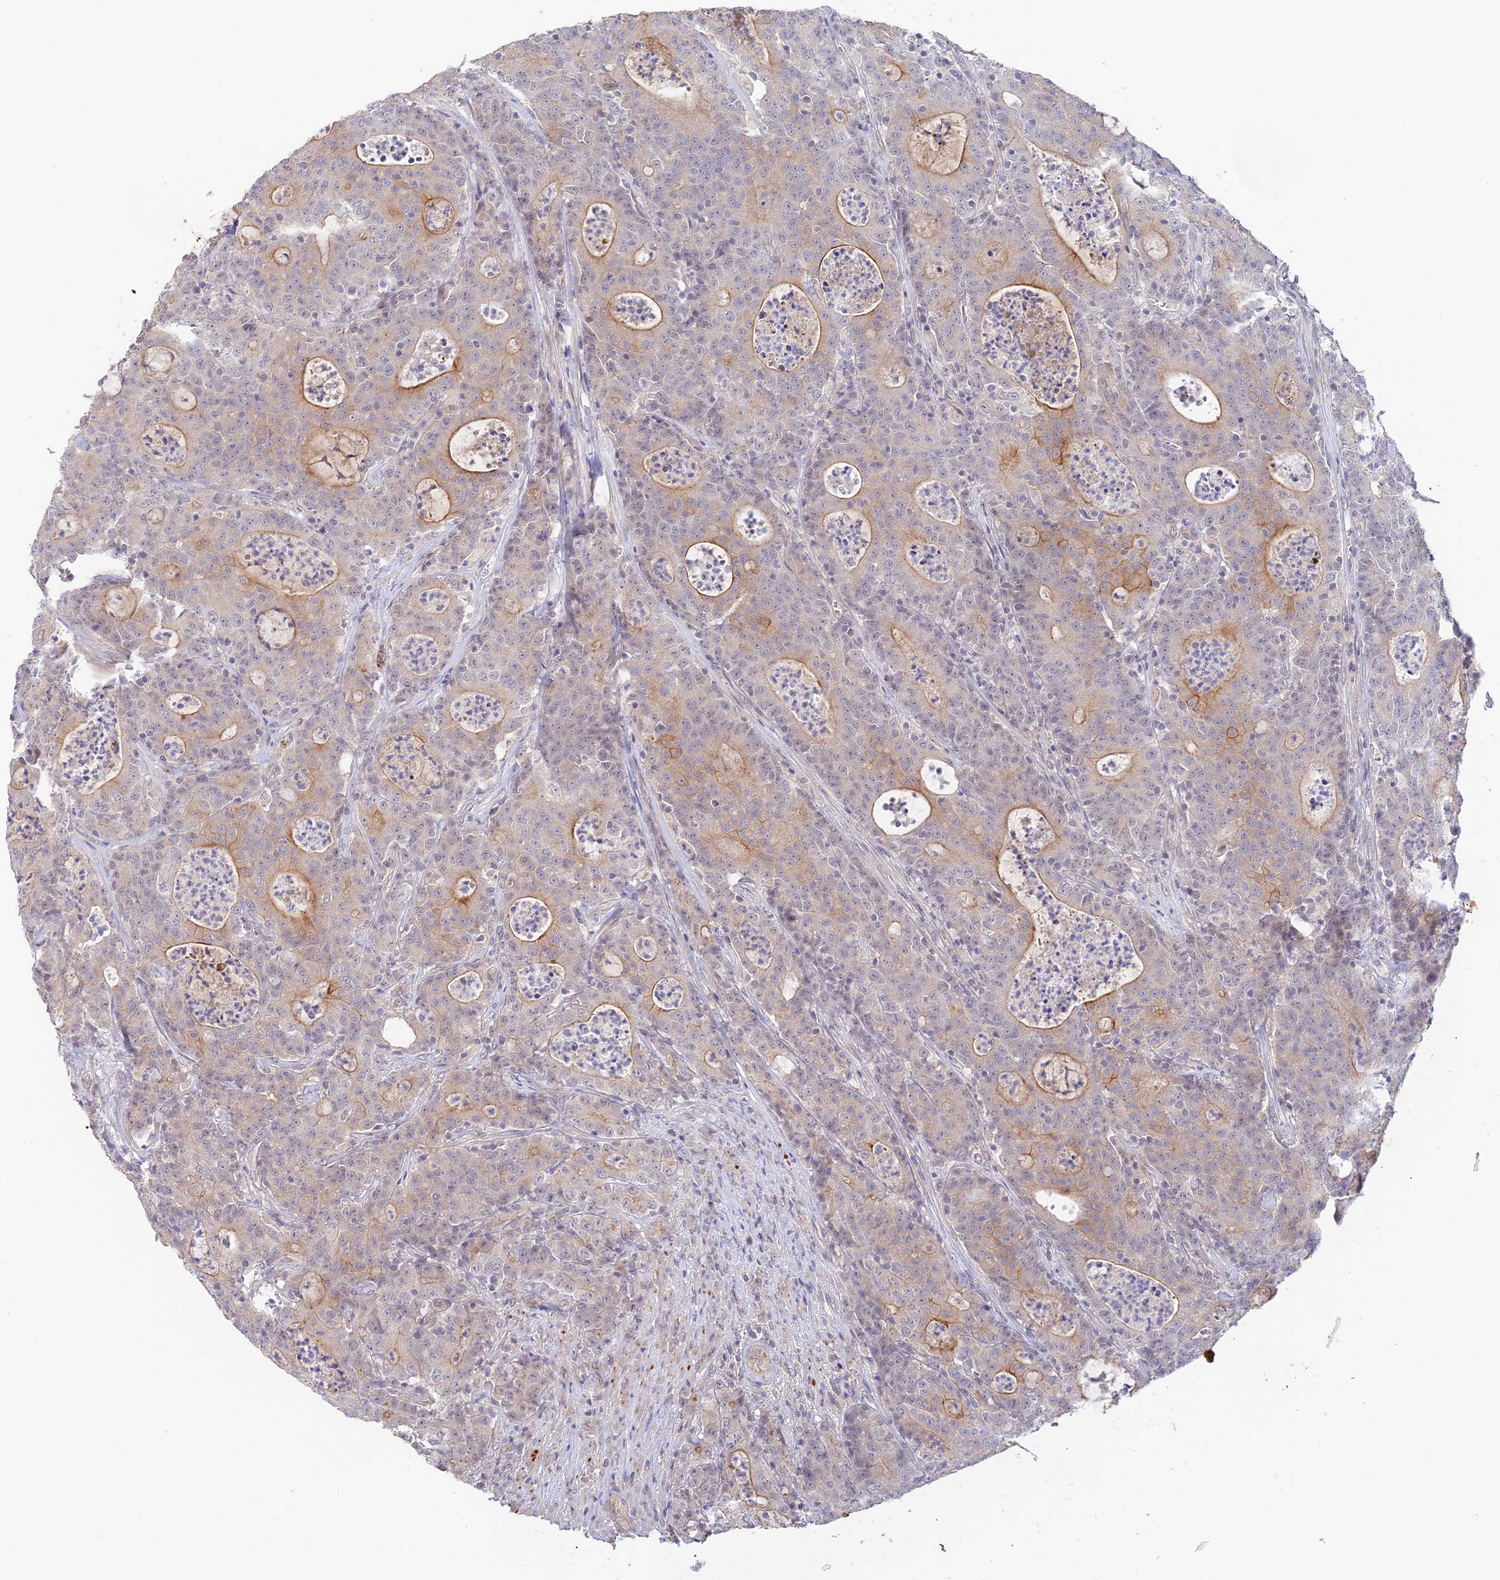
{"staining": {"intensity": "moderate", "quantity": "25%-75%", "location": "cytoplasmic/membranous"}, "tissue": "colorectal cancer", "cell_type": "Tumor cells", "image_type": "cancer", "snomed": [{"axis": "morphology", "description": "Adenocarcinoma, NOS"}, {"axis": "topography", "description": "Colon"}], "caption": "This is an image of IHC staining of colorectal cancer, which shows moderate staining in the cytoplasmic/membranous of tumor cells.", "gene": "CAMSAP3", "patient": {"sex": "male", "age": 83}}